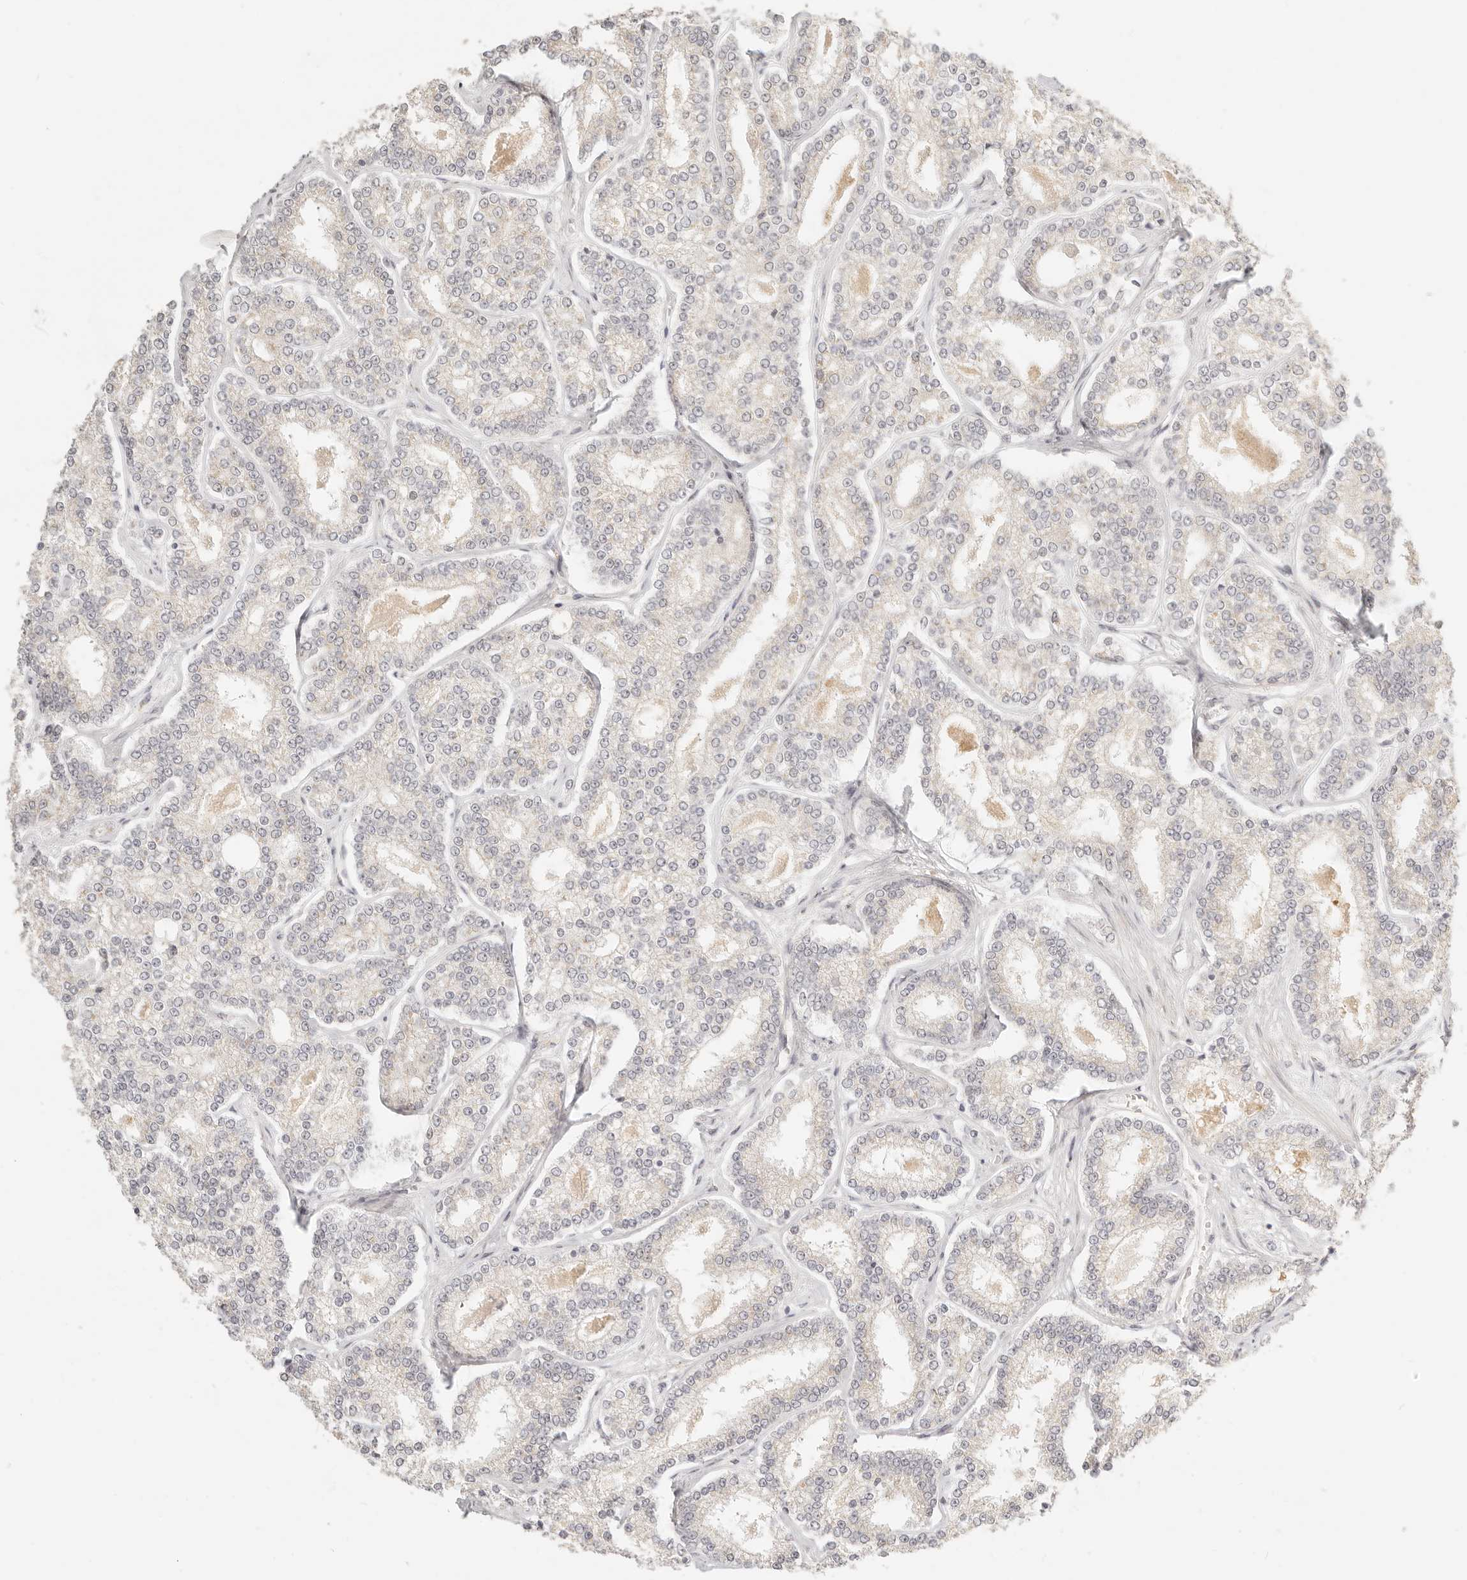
{"staining": {"intensity": "negative", "quantity": "none", "location": "none"}, "tissue": "prostate cancer", "cell_type": "Tumor cells", "image_type": "cancer", "snomed": [{"axis": "morphology", "description": "Normal tissue, NOS"}, {"axis": "morphology", "description": "Adenocarcinoma, High grade"}, {"axis": "topography", "description": "Prostate"}], "caption": "Human prostate cancer stained for a protein using IHC reveals no positivity in tumor cells.", "gene": "FAM20B", "patient": {"sex": "male", "age": 83}}